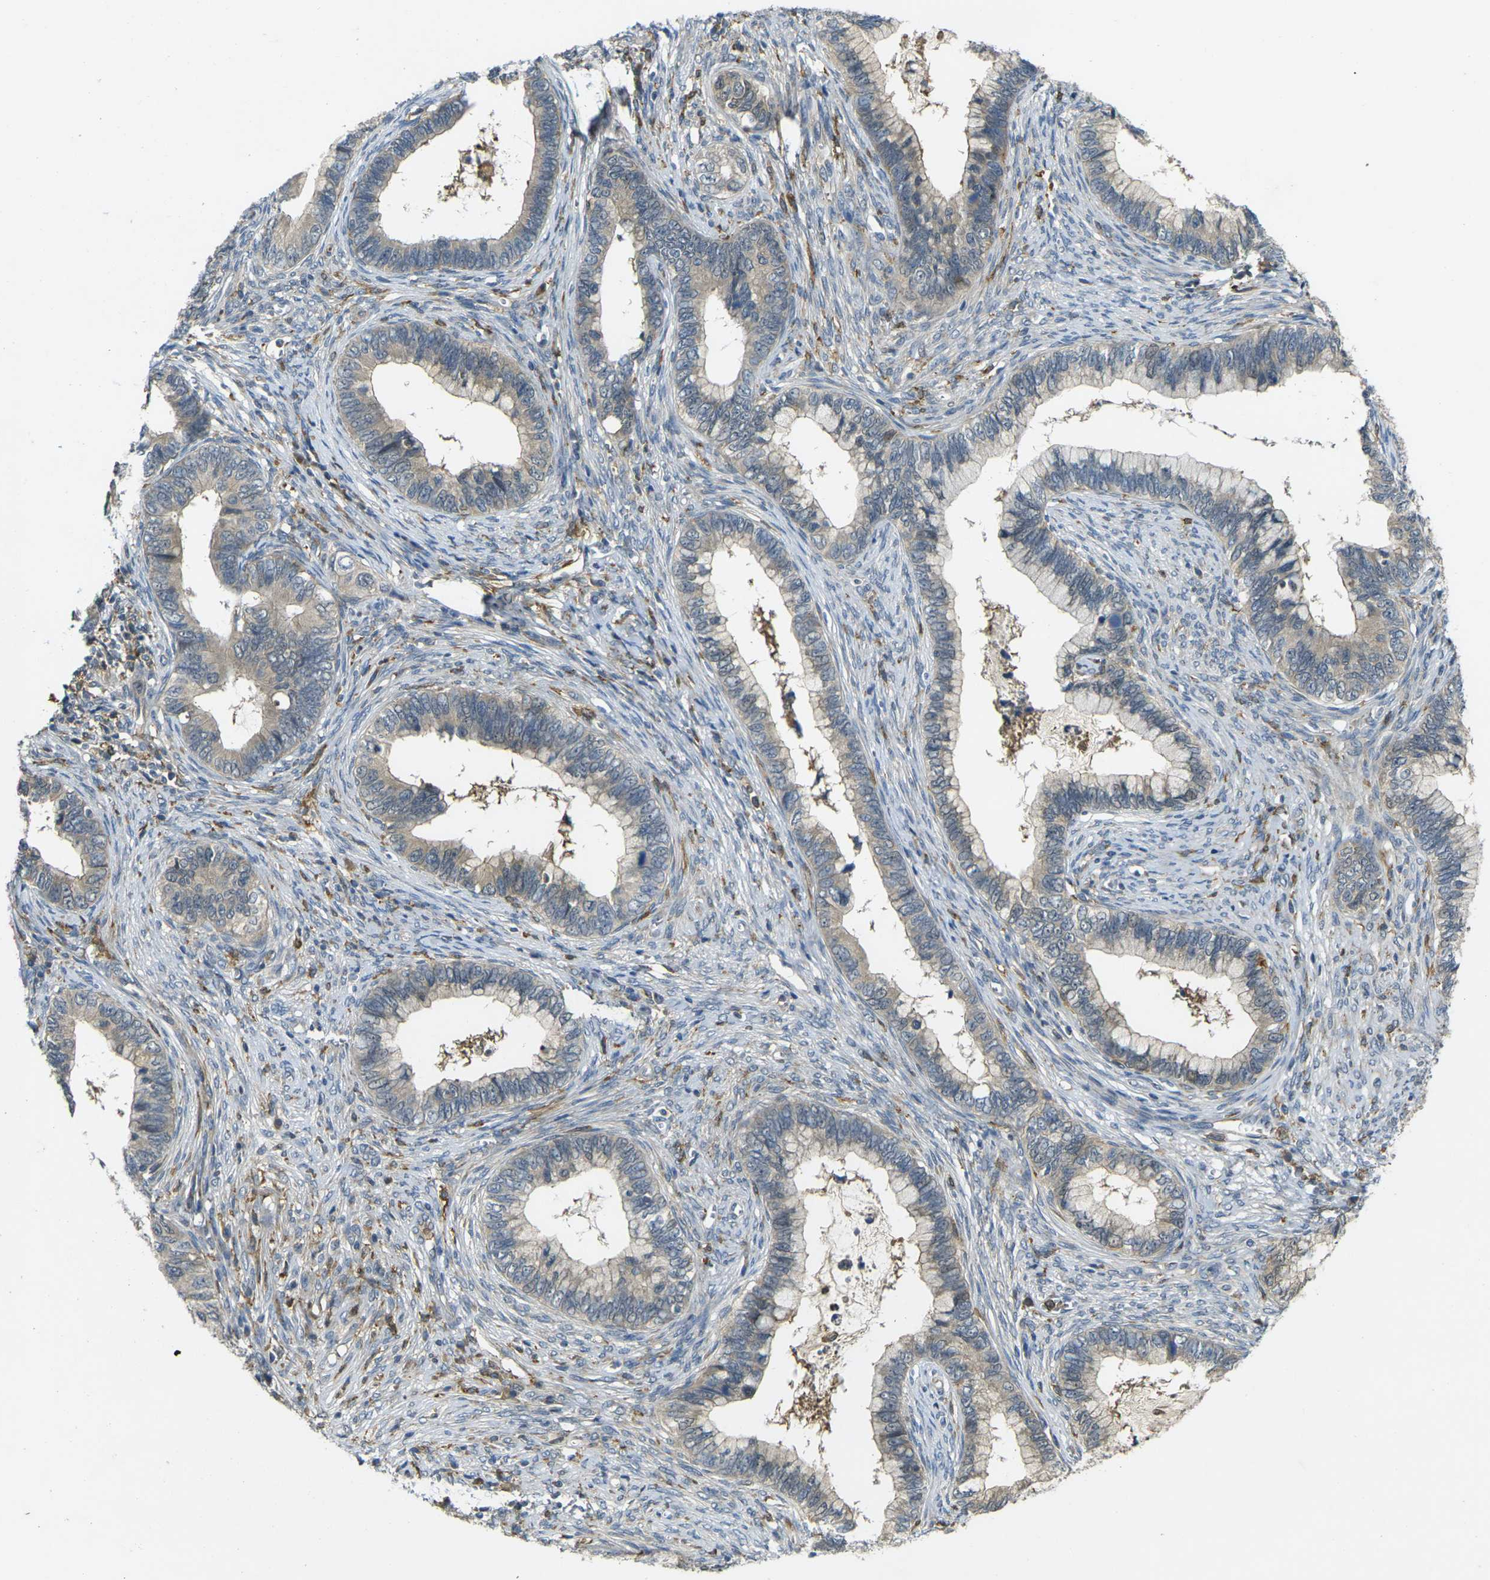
{"staining": {"intensity": "weak", "quantity": ">75%", "location": "cytoplasmic/membranous"}, "tissue": "cervical cancer", "cell_type": "Tumor cells", "image_type": "cancer", "snomed": [{"axis": "morphology", "description": "Adenocarcinoma, NOS"}, {"axis": "topography", "description": "Cervix"}], "caption": "Cervical cancer (adenocarcinoma) stained with a brown dye demonstrates weak cytoplasmic/membranous positive expression in approximately >75% of tumor cells.", "gene": "PIGL", "patient": {"sex": "female", "age": 44}}